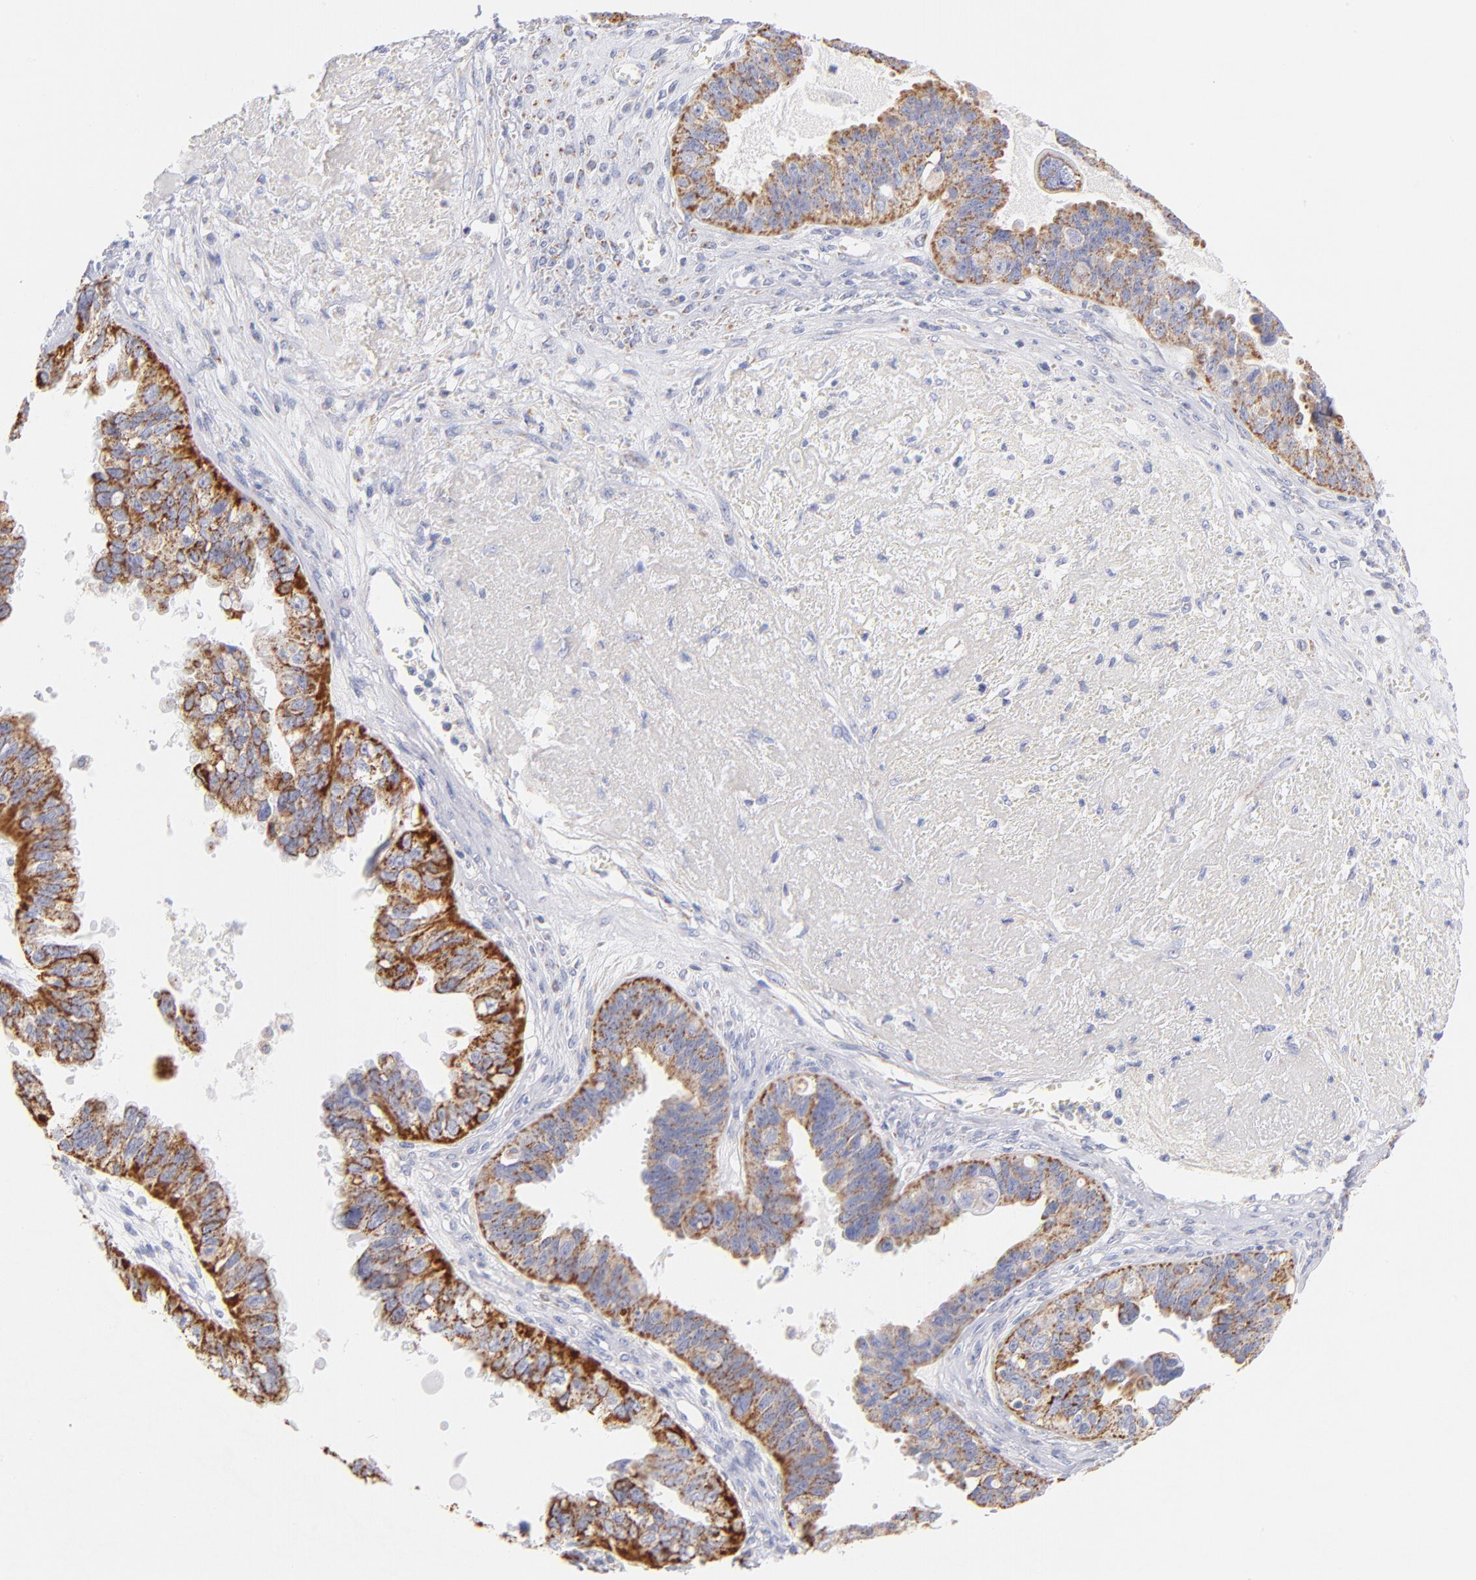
{"staining": {"intensity": "strong", "quantity": ">75%", "location": "cytoplasmic/membranous"}, "tissue": "ovarian cancer", "cell_type": "Tumor cells", "image_type": "cancer", "snomed": [{"axis": "morphology", "description": "Carcinoma, endometroid"}, {"axis": "topography", "description": "Ovary"}], "caption": "Ovarian endometroid carcinoma stained for a protein demonstrates strong cytoplasmic/membranous positivity in tumor cells. (DAB = brown stain, brightfield microscopy at high magnification).", "gene": "AIFM1", "patient": {"sex": "female", "age": 85}}